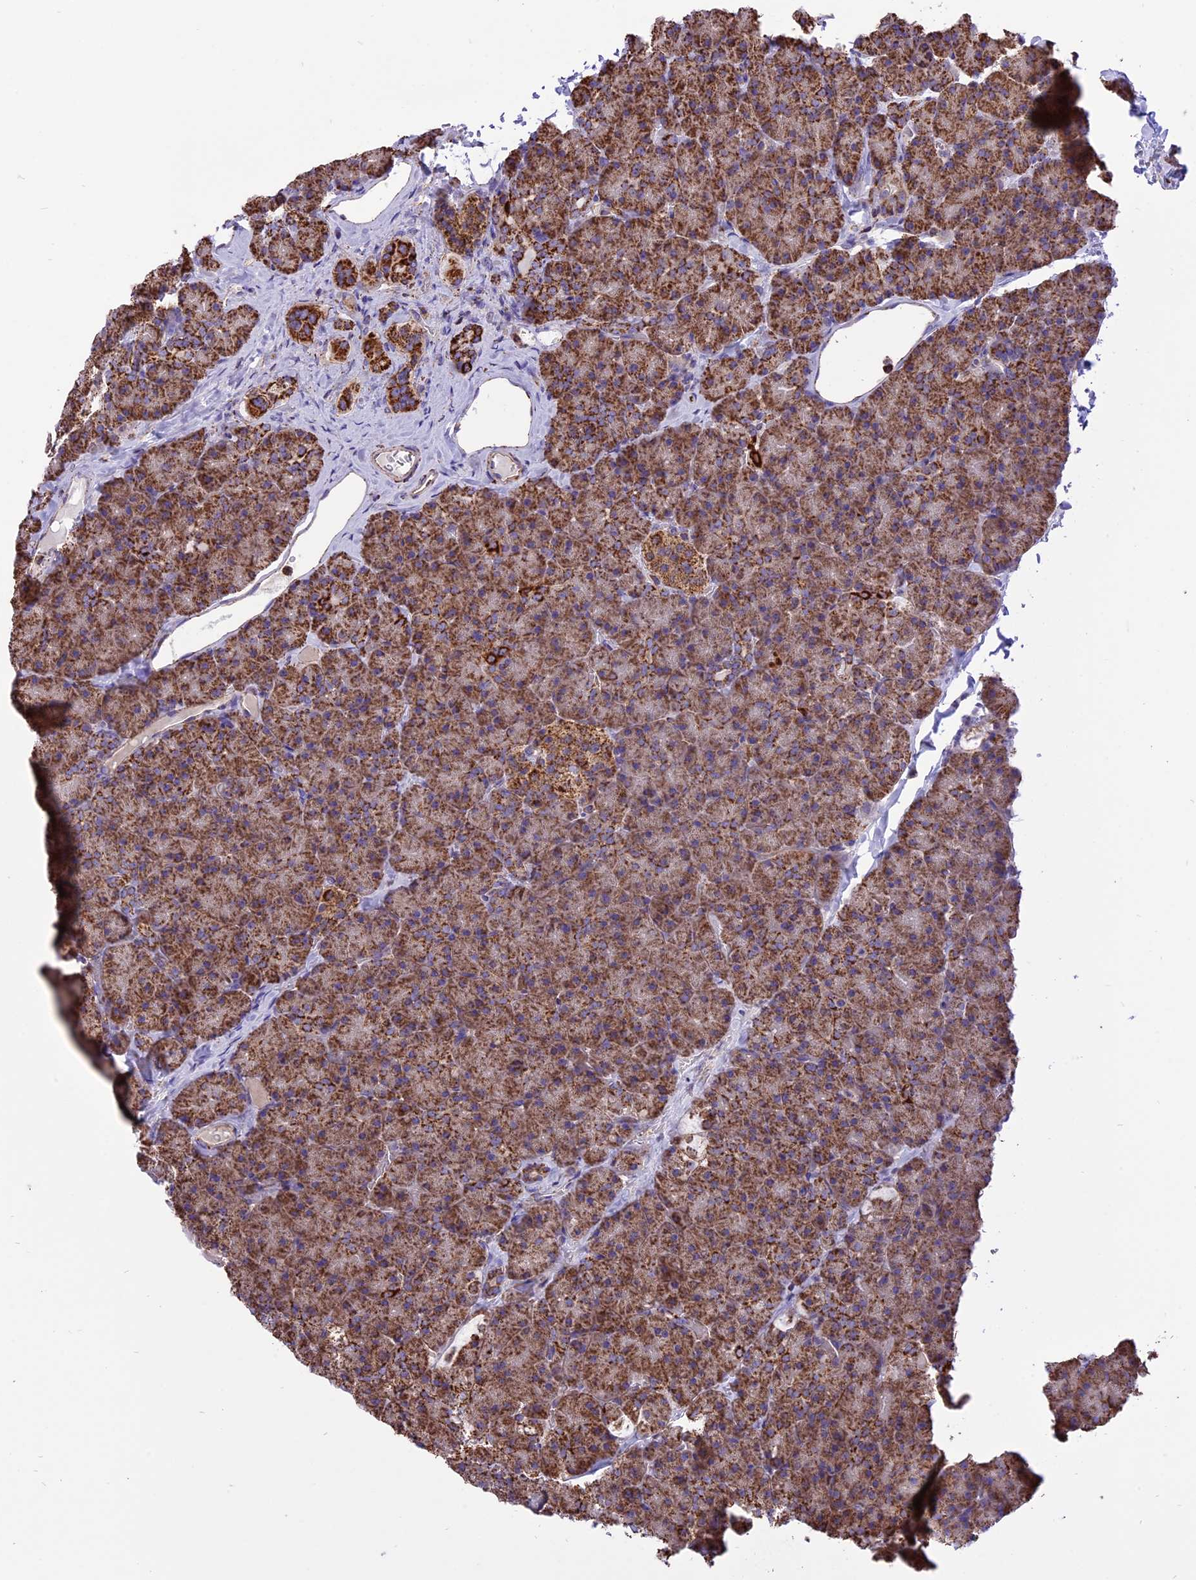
{"staining": {"intensity": "strong", "quantity": ">75%", "location": "cytoplasmic/membranous"}, "tissue": "pancreas", "cell_type": "Exocrine glandular cells", "image_type": "normal", "snomed": [{"axis": "morphology", "description": "Normal tissue, NOS"}, {"axis": "topography", "description": "Pancreas"}], "caption": "IHC (DAB (3,3'-diaminobenzidine)) staining of benign human pancreas exhibits strong cytoplasmic/membranous protein staining in about >75% of exocrine glandular cells. (Stains: DAB in brown, nuclei in blue, Microscopy: brightfield microscopy at high magnification).", "gene": "TTC4", "patient": {"sex": "male", "age": 36}}